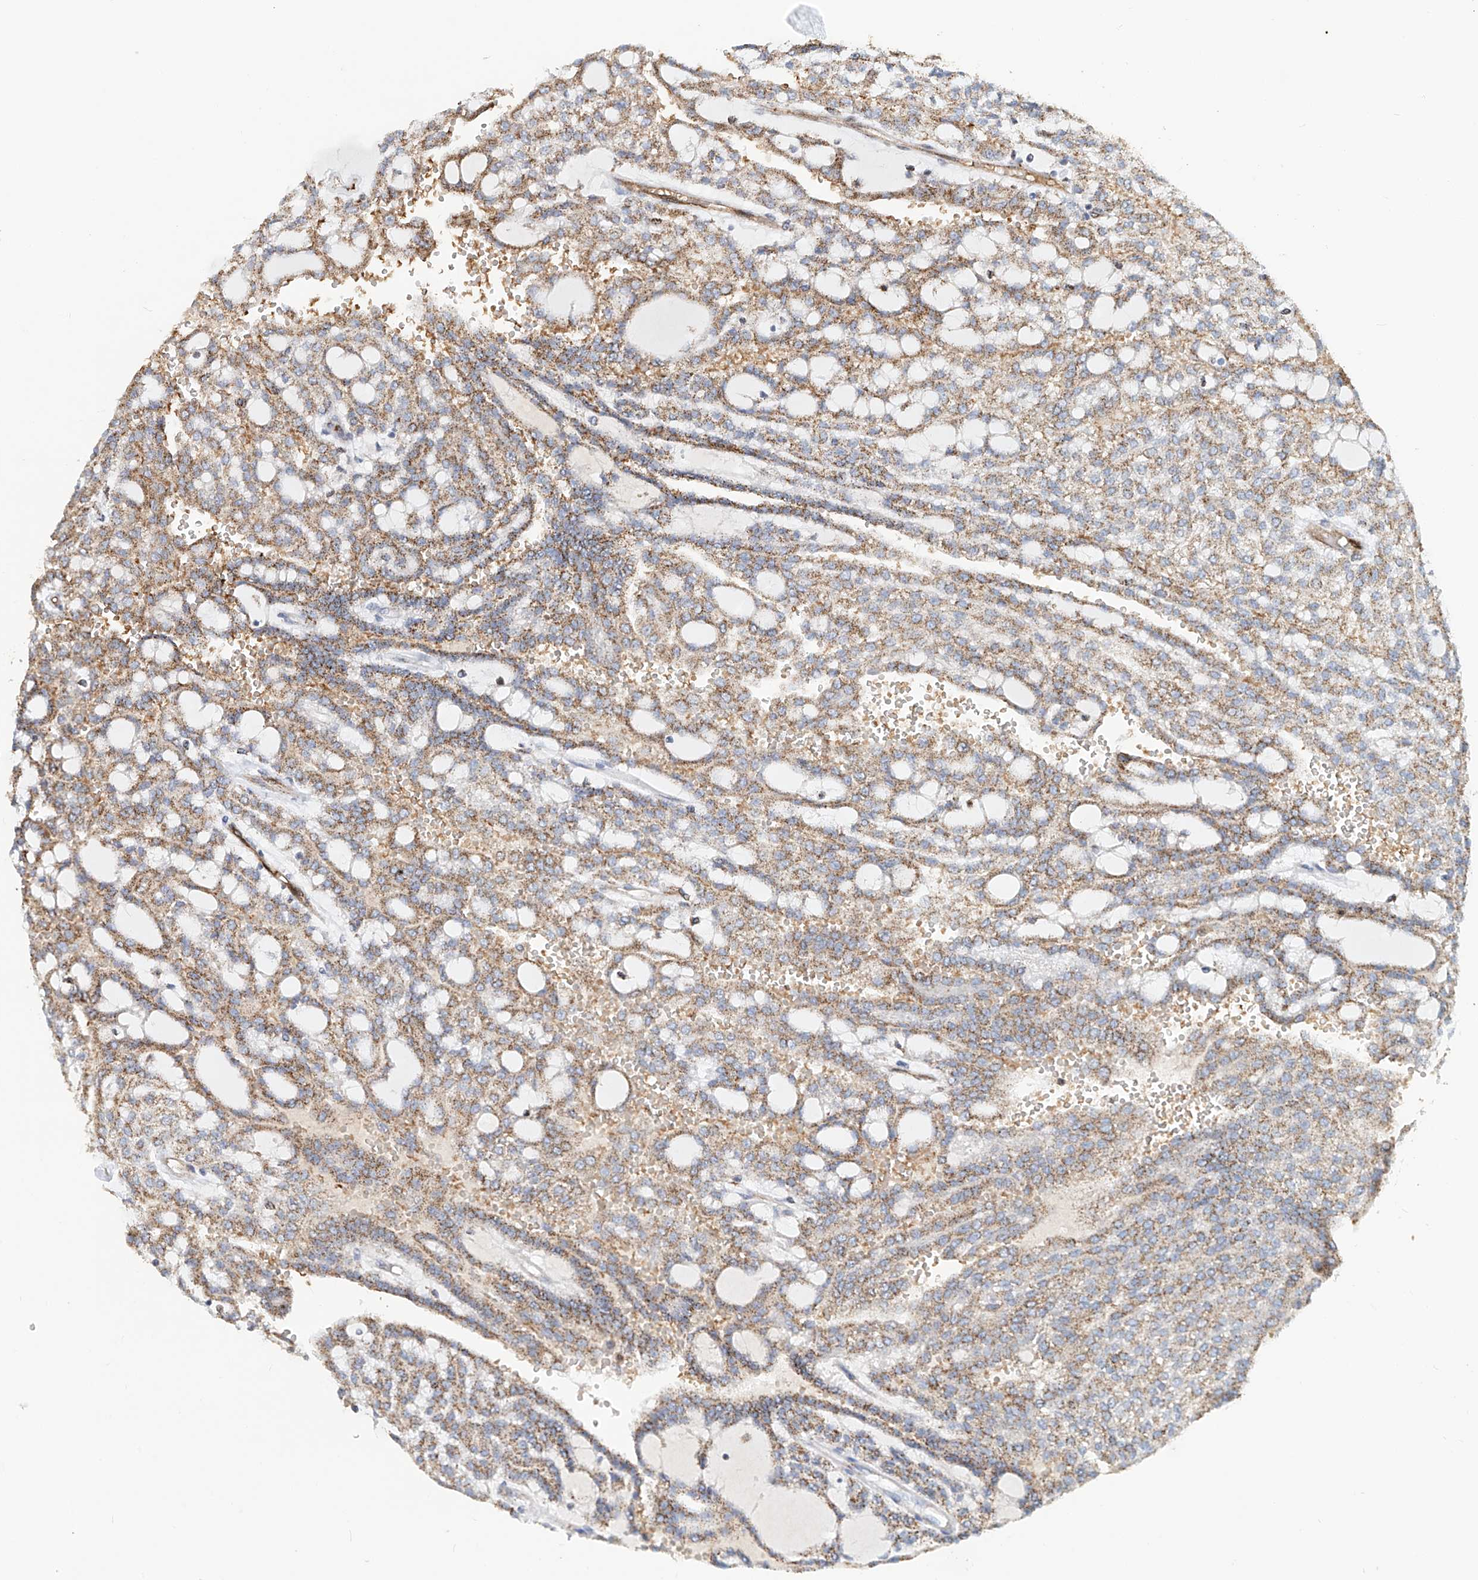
{"staining": {"intensity": "moderate", "quantity": ">75%", "location": "cytoplasmic/membranous"}, "tissue": "renal cancer", "cell_type": "Tumor cells", "image_type": "cancer", "snomed": [{"axis": "morphology", "description": "Adenocarcinoma, NOS"}, {"axis": "topography", "description": "Kidney"}], "caption": "A brown stain labels moderate cytoplasmic/membranous positivity of a protein in renal cancer (adenocarcinoma) tumor cells.", "gene": "PTPRA", "patient": {"sex": "male", "age": 63}}